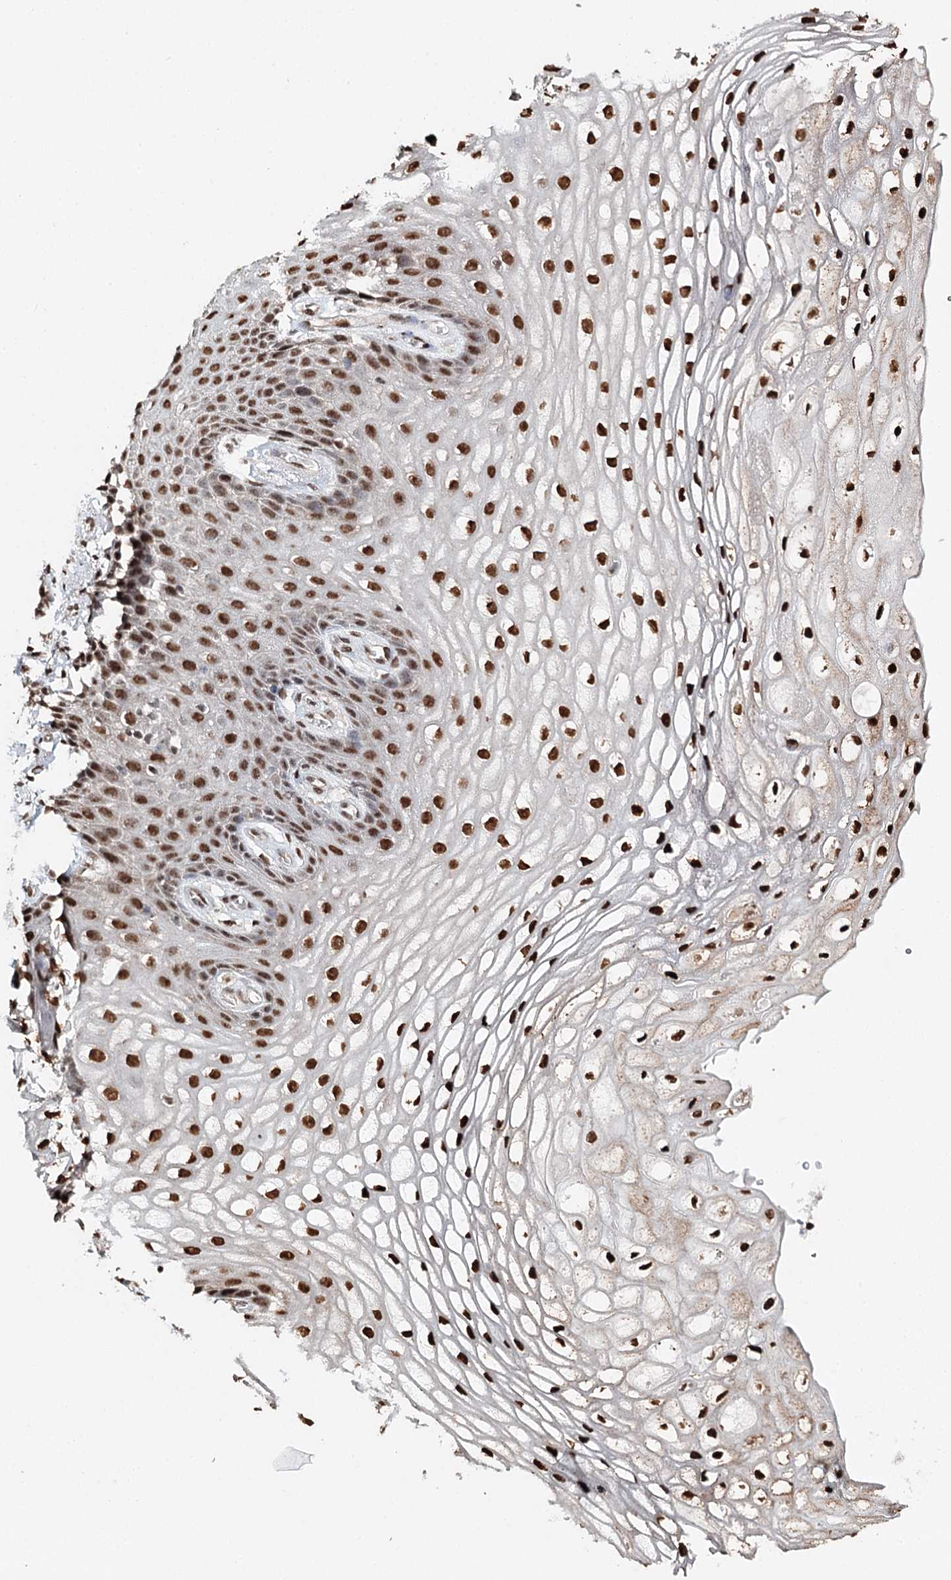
{"staining": {"intensity": "moderate", "quantity": ">75%", "location": "nuclear"}, "tissue": "vagina", "cell_type": "Squamous epithelial cells", "image_type": "normal", "snomed": [{"axis": "morphology", "description": "Normal tissue, NOS"}, {"axis": "topography", "description": "Vagina"}], "caption": "Protein expression by immunohistochemistry (IHC) demonstrates moderate nuclear expression in about >75% of squamous epithelial cells in normal vagina. The protein is shown in brown color, while the nuclei are stained blue.", "gene": "RPS27A", "patient": {"sex": "female", "age": 60}}